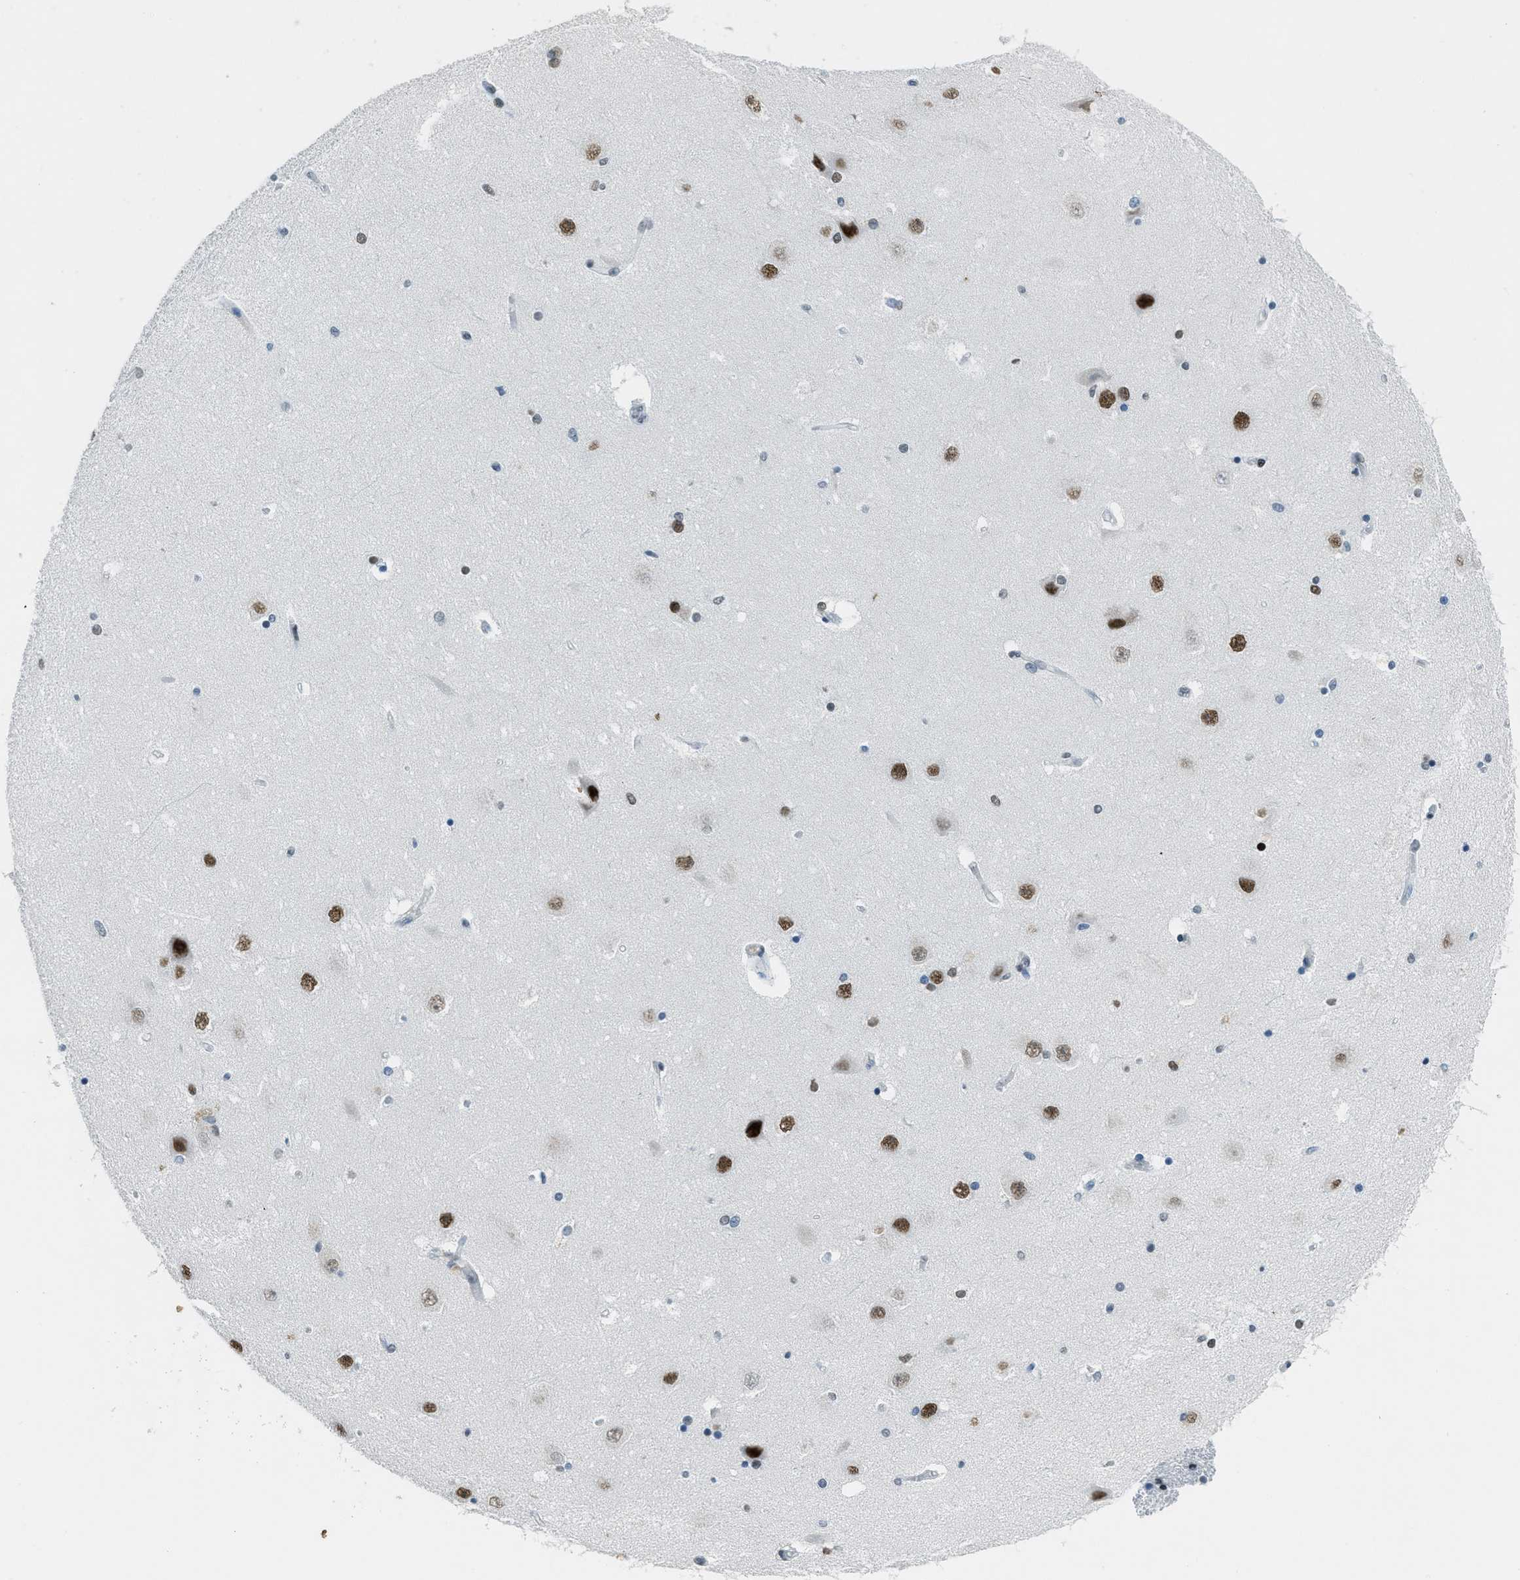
{"staining": {"intensity": "weak", "quantity": "<25%", "location": "nuclear"}, "tissue": "hippocampus", "cell_type": "Glial cells", "image_type": "normal", "snomed": [{"axis": "morphology", "description": "Normal tissue, NOS"}, {"axis": "topography", "description": "Hippocampus"}], "caption": "The image demonstrates no significant staining in glial cells of hippocampus.", "gene": "TTC13", "patient": {"sex": "female", "age": 54}}